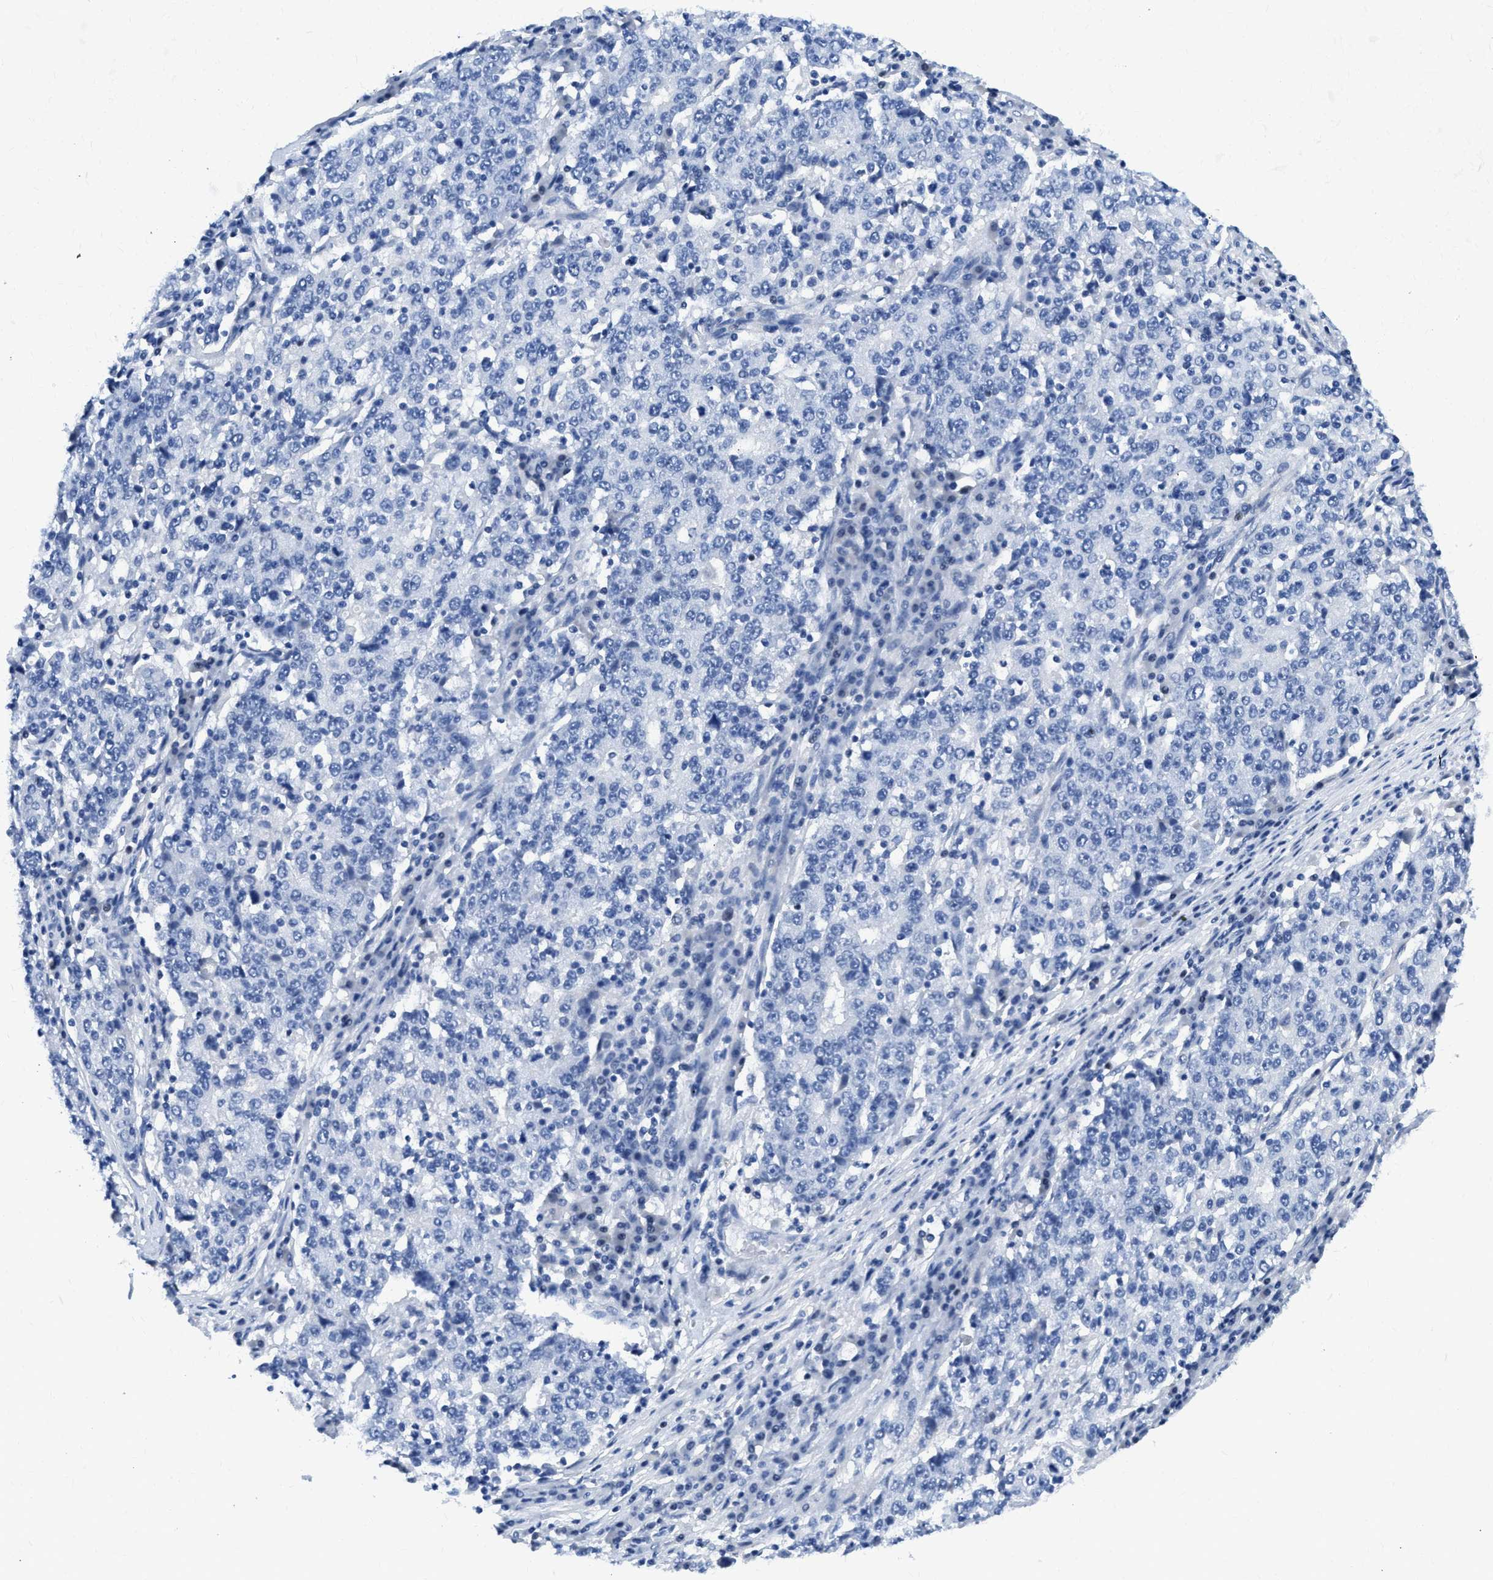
{"staining": {"intensity": "negative", "quantity": "none", "location": "none"}, "tissue": "stomach cancer", "cell_type": "Tumor cells", "image_type": "cancer", "snomed": [{"axis": "morphology", "description": "Adenocarcinoma, NOS"}, {"axis": "topography", "description": "Stomach"}], "caption": "The immunohistochemistry photomicrograph has no significant staining in tumor cells of adenocarcinoma (stomach) tissue.", "gene": "TCF7", "patient": {"sex": "male", "age": 59}}